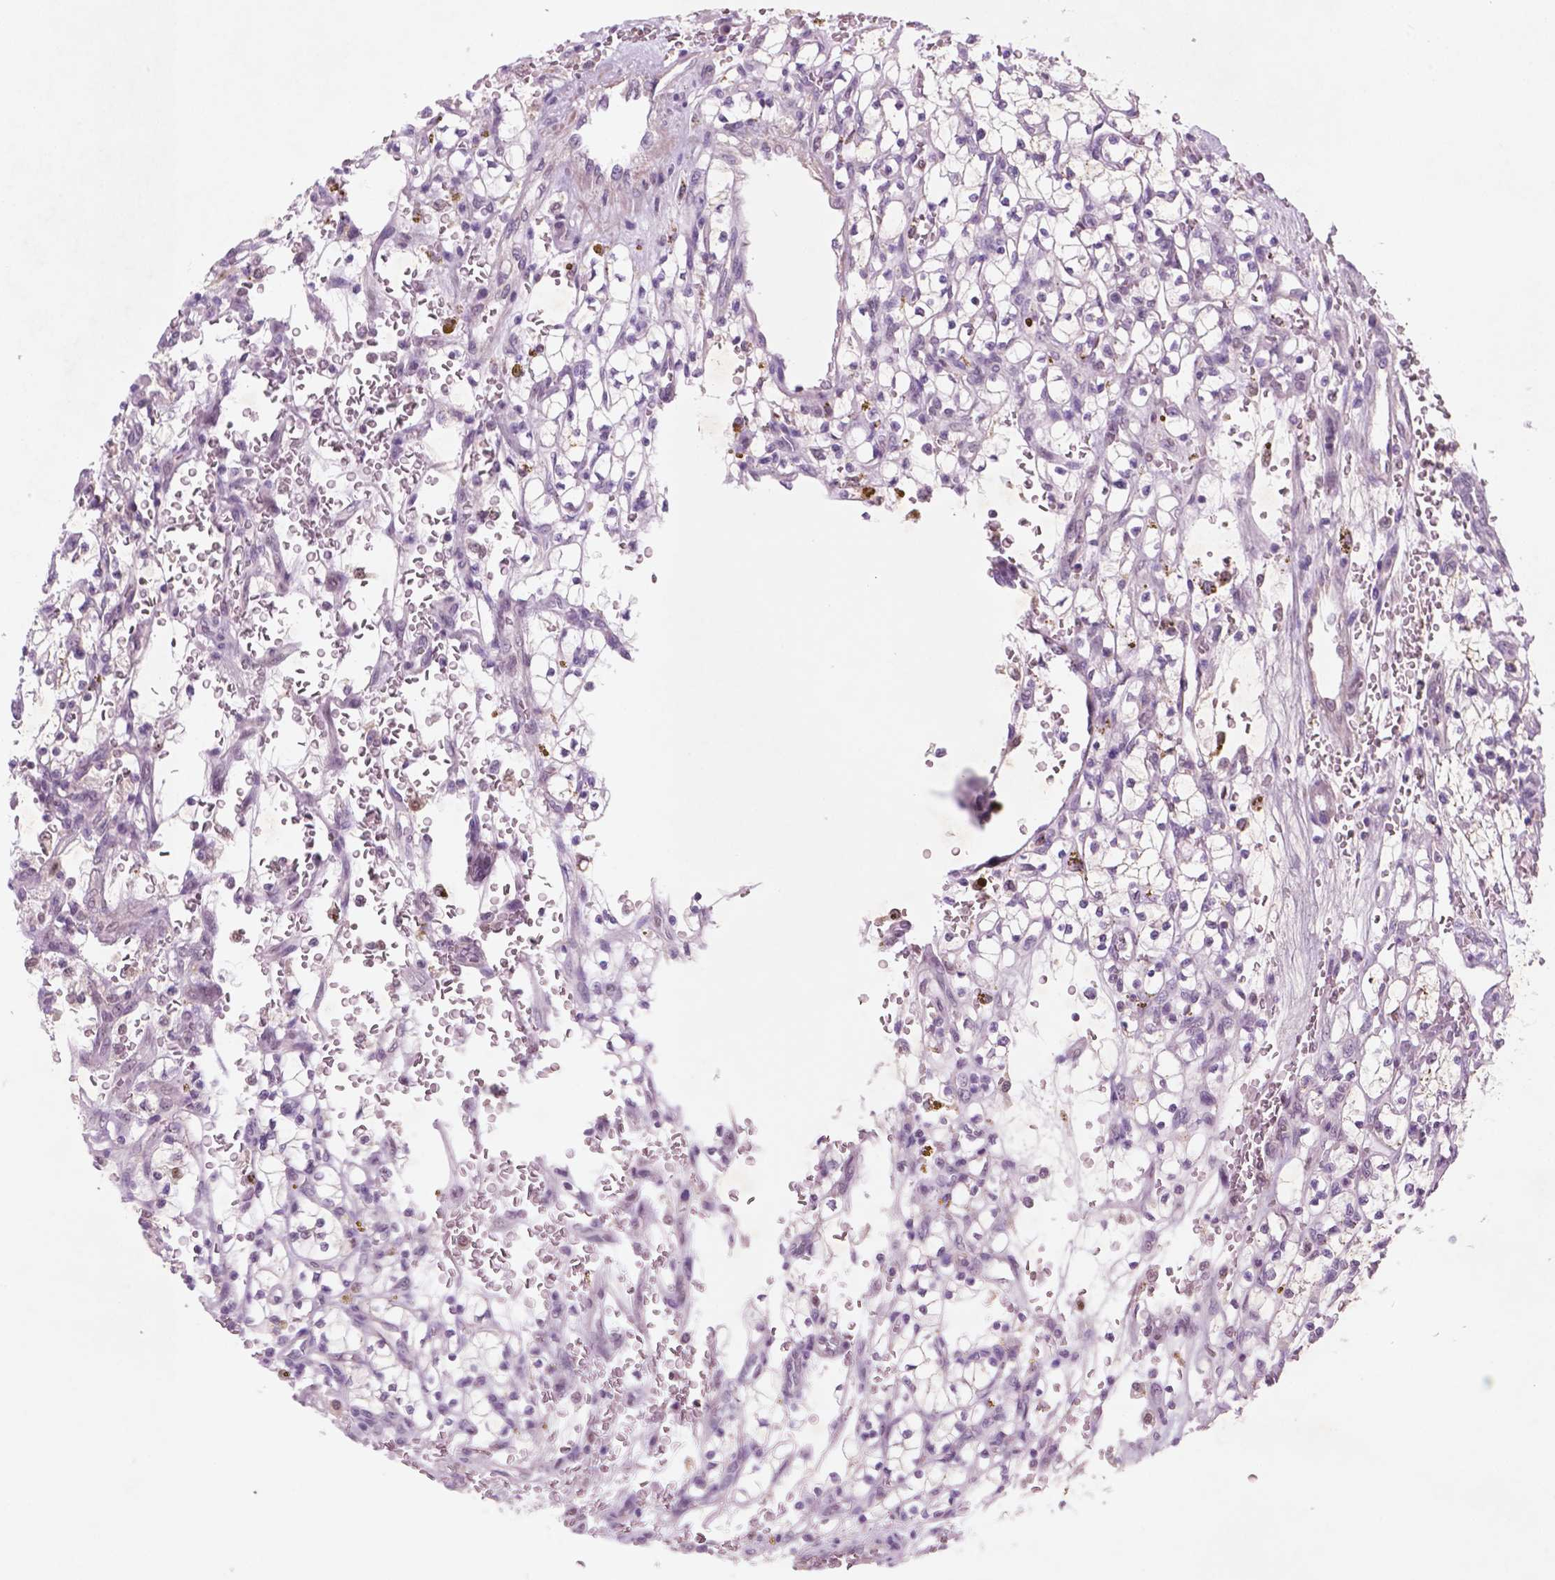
{"staining": {"intensity": "weak", "quantity": "<25%", "location": "nuclear"}, "tissue": "renal cancer", "cell_type": "Tumor cells", "image_type": "cancer", "snomed": [{"axis": "morphology", "description": "Adenocarcinoma, NOS"}, {"axis": "topography", "description": "Kidney"}], "caption": "Image shows no significant protein staining in tumor cells of renal cancer (adenocarcinoma).", "gene": "CTR9", "patient": {"sex": "female", "age": 64}}